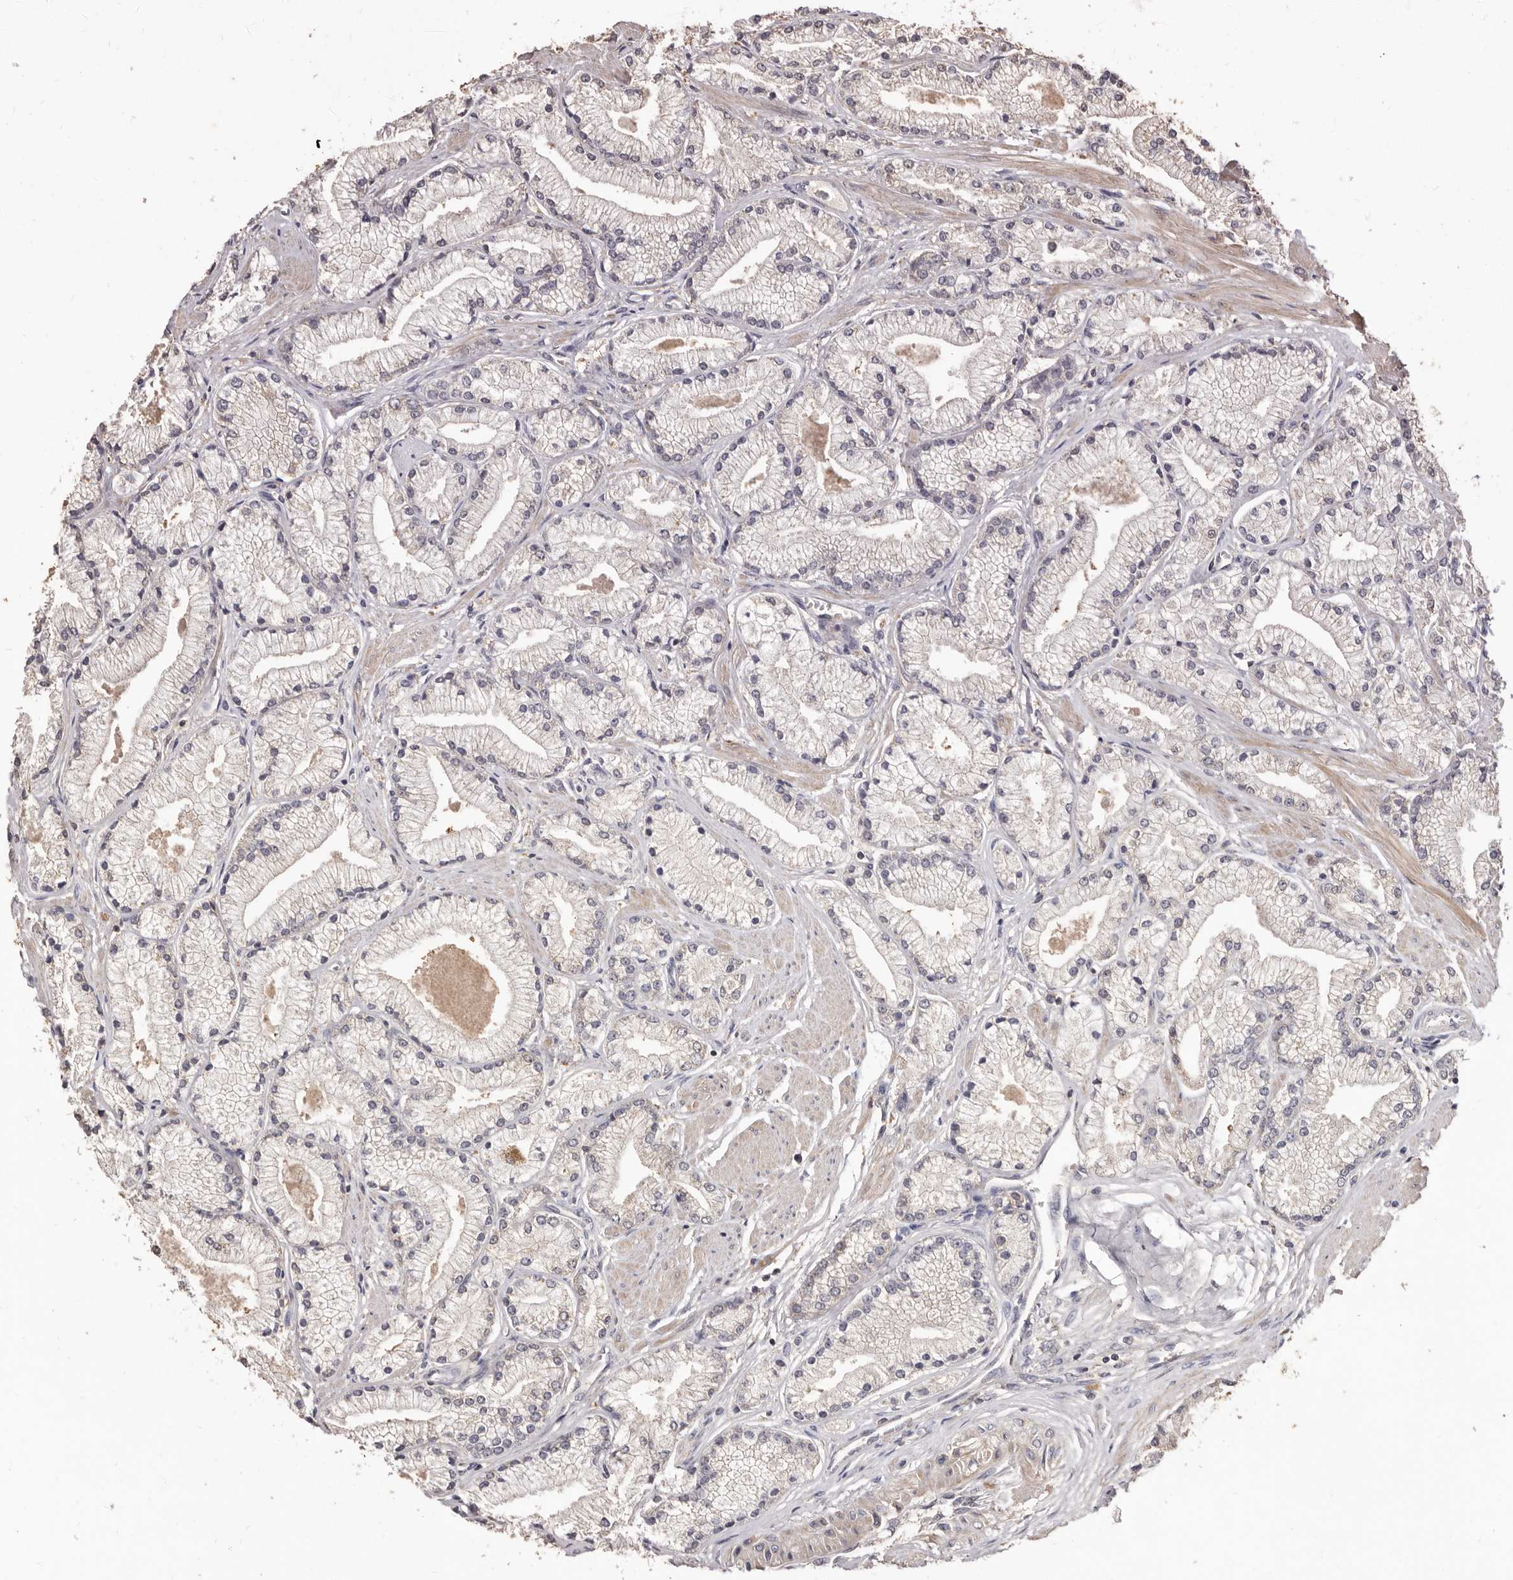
{"staining": {"intensity": "negative", "quantity": "none", "location": "none"}, "tissue": "prostate cancer", "cell_type": "Tumor cells", "image_type": "cancer", "snomed": [{"axis": "morphology", "description": "Adenocarcinoma, High grade"}, {"axis": "topography", "description": "Prostate"}], "caption": "High-grade adenocarcinoma (prostate) stained for a protein using IHC demonstrates no expression tumor cells.", "gene": "INAVA", "patient": {"sex": "male", "age": 50}}